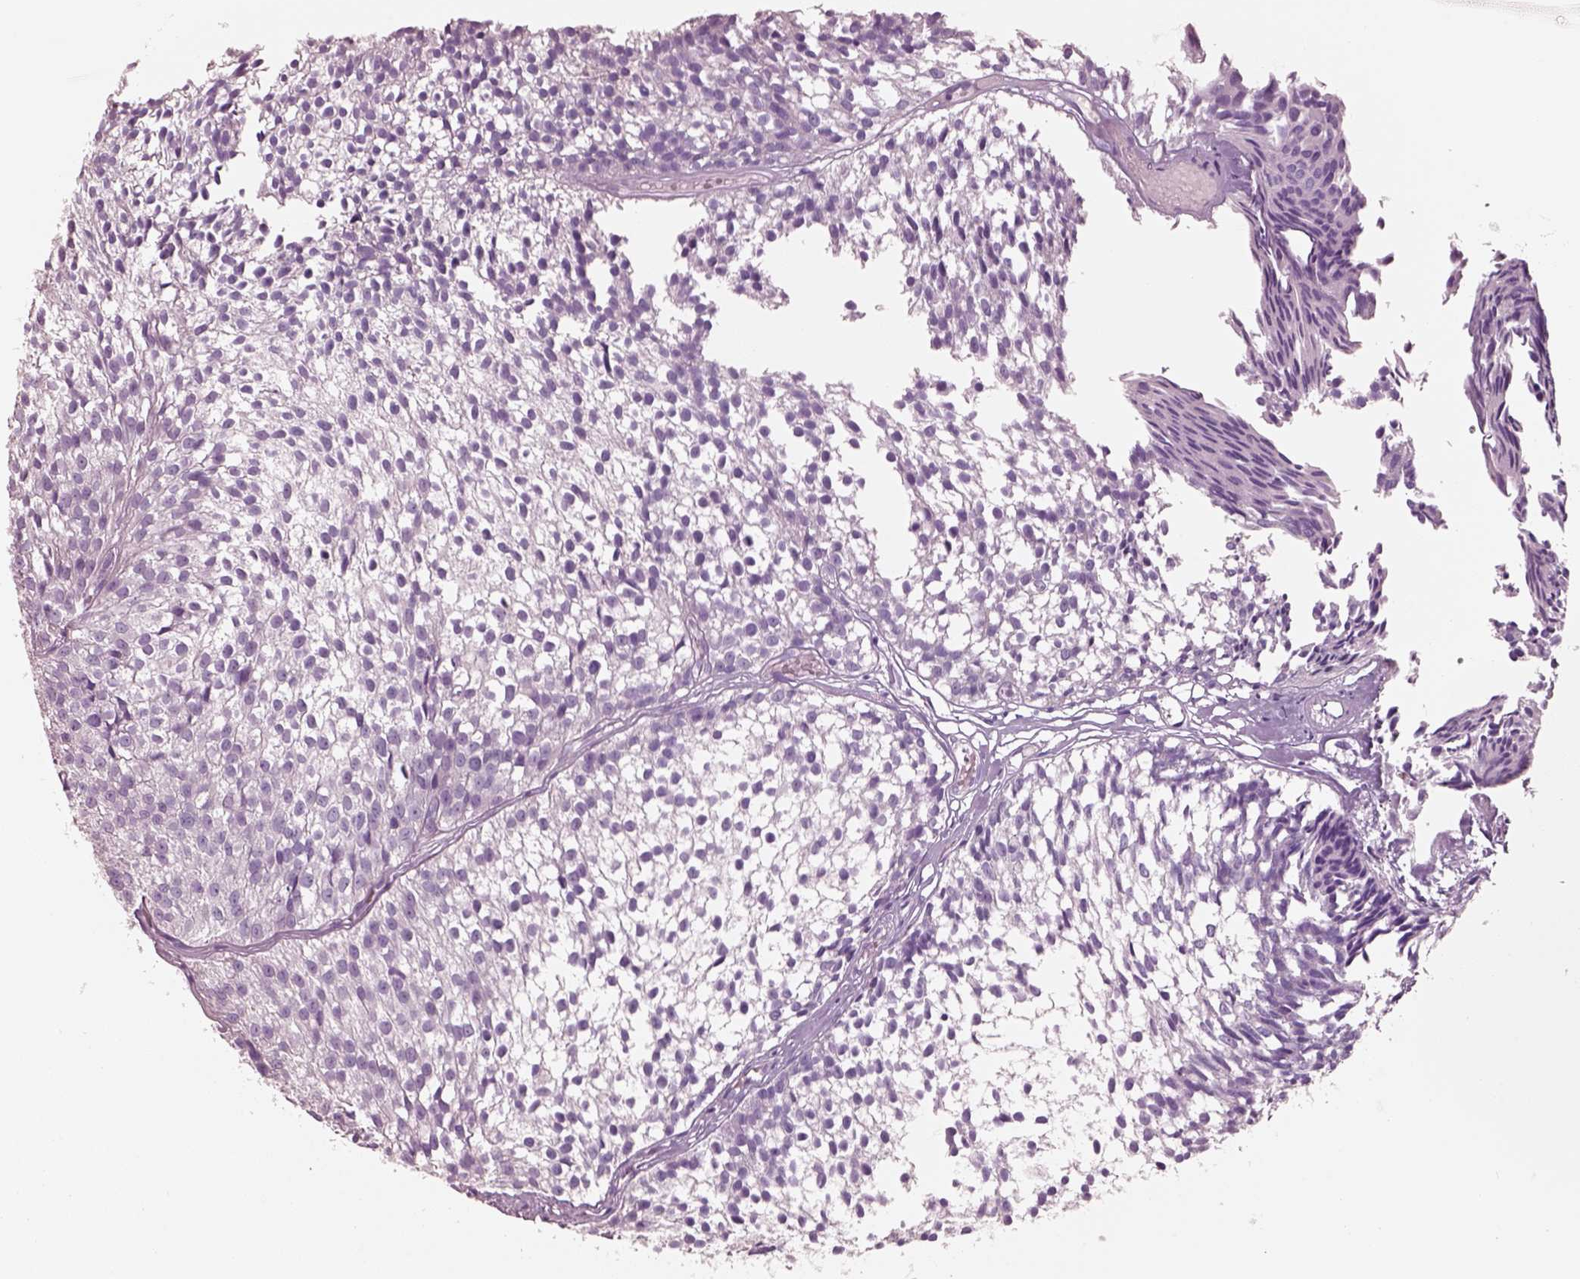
{"staining": {"intensity": "negative", "quantity": "none", "location": "none"}, "tissue": "urothelial cancer", "cell_type": "Tumor cells", "image_type": "cancer", "snomed": [{"axis": "morphology", "description": "Urothelial carcinoma, Low grade"}, {"axis": "topography", "description": "Urinary bladder"}], "caption": "Tumor cells show no significant positivity in urothelial carcinoma (low-grade). (Immunohistochemistry, brightfield microscopy, high magnification).", "gene": "PNOC", "patient": {"sex": "male", "age": 63}}